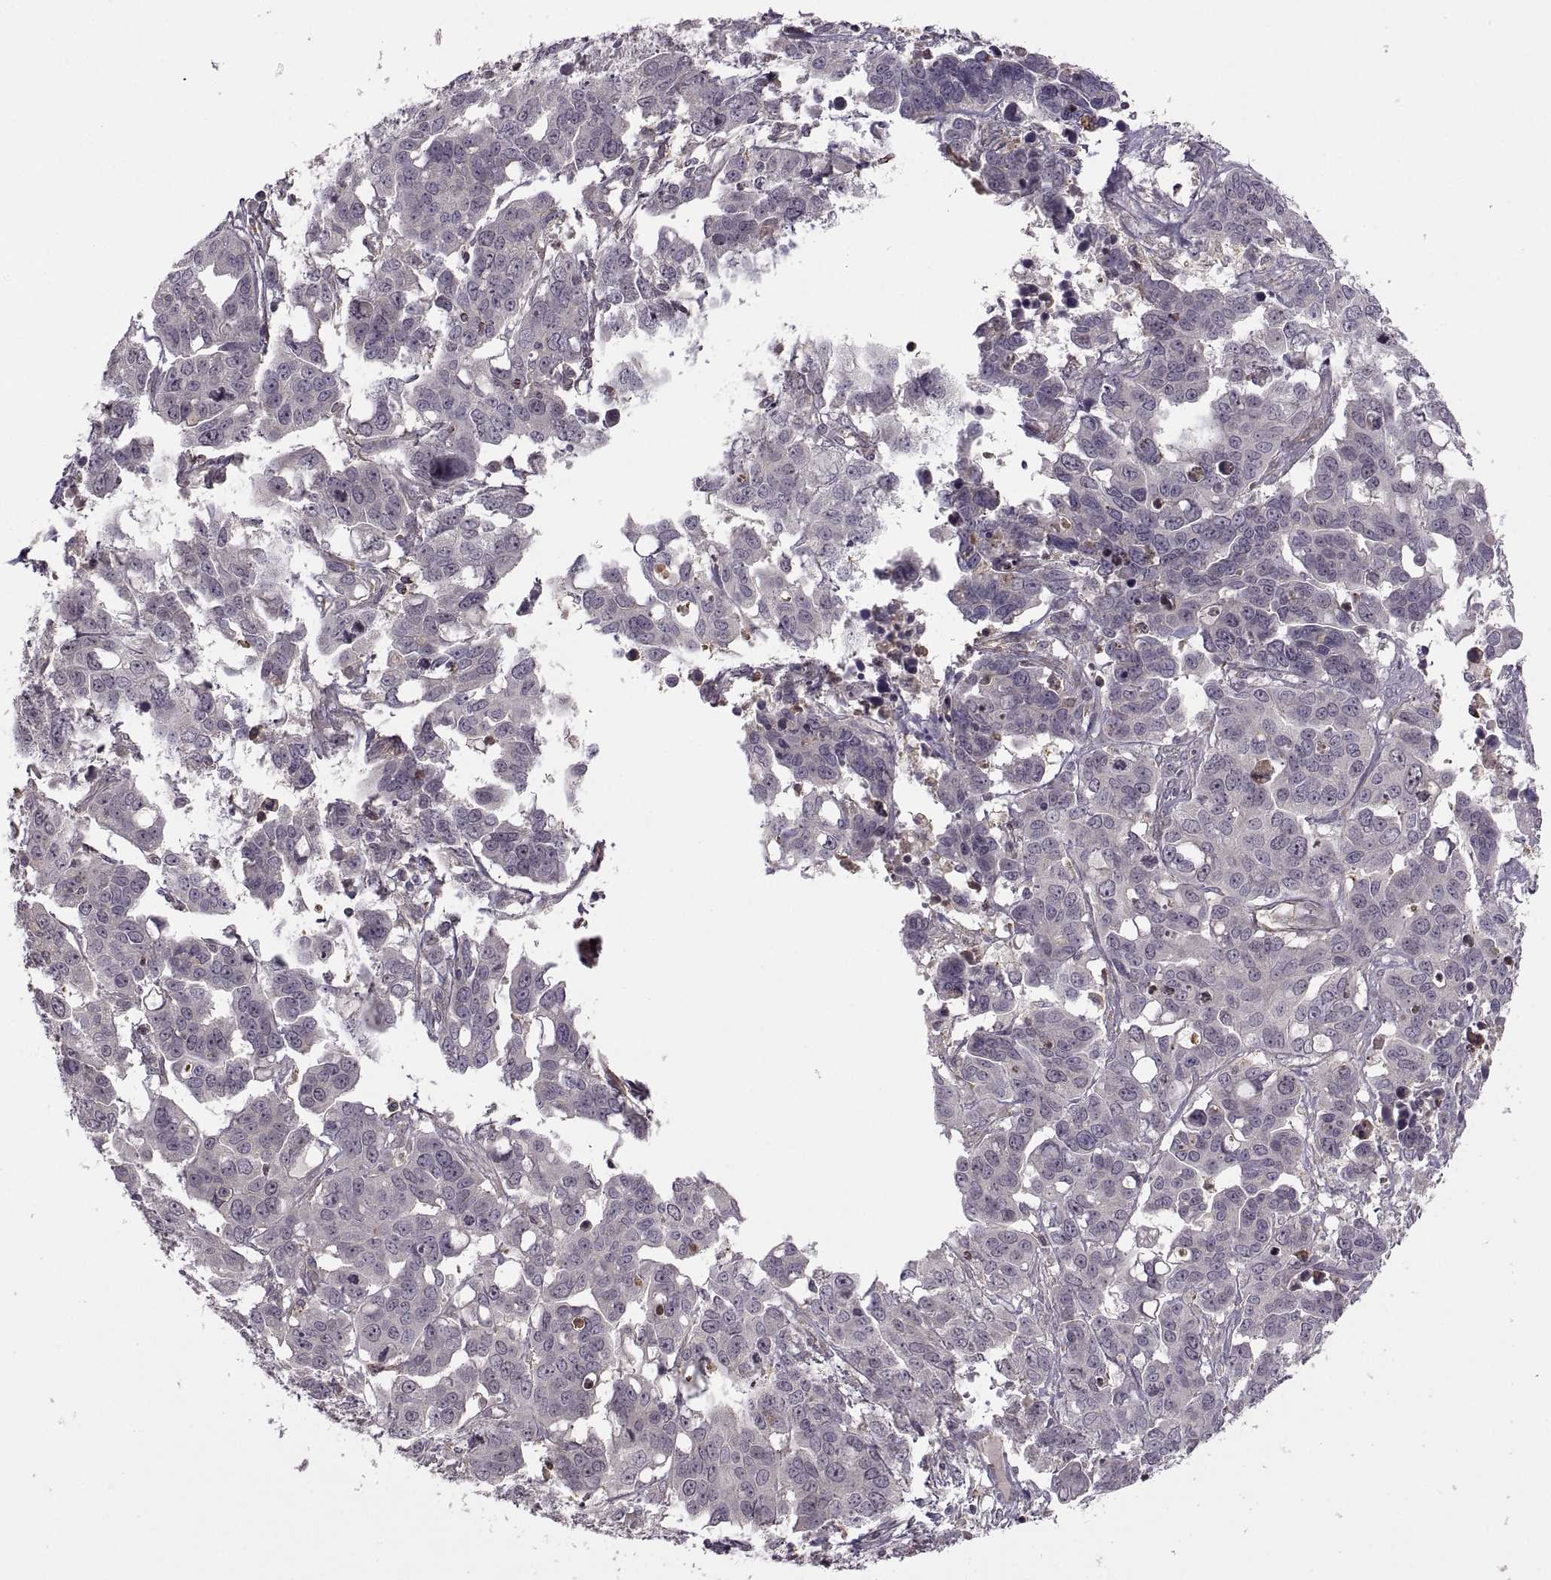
{"staining": {"intensity": "negative", "quantity": "none", "location": "none"}, "tissue": "ovarian cancer", "cell_type": "Tumor cells", "image_type": "cancer", "snomed": [{"axis": "morphology", "description": "Carcinoma, endometroid"}, {"axis": "topography", "description": "Ovary"}], "caption": "An image of human ovarian endometroid carcinoma is negative for staining in tumor cells.", "gene": "PIERCE1", "patient": {"sex": "female", "age": 78}}